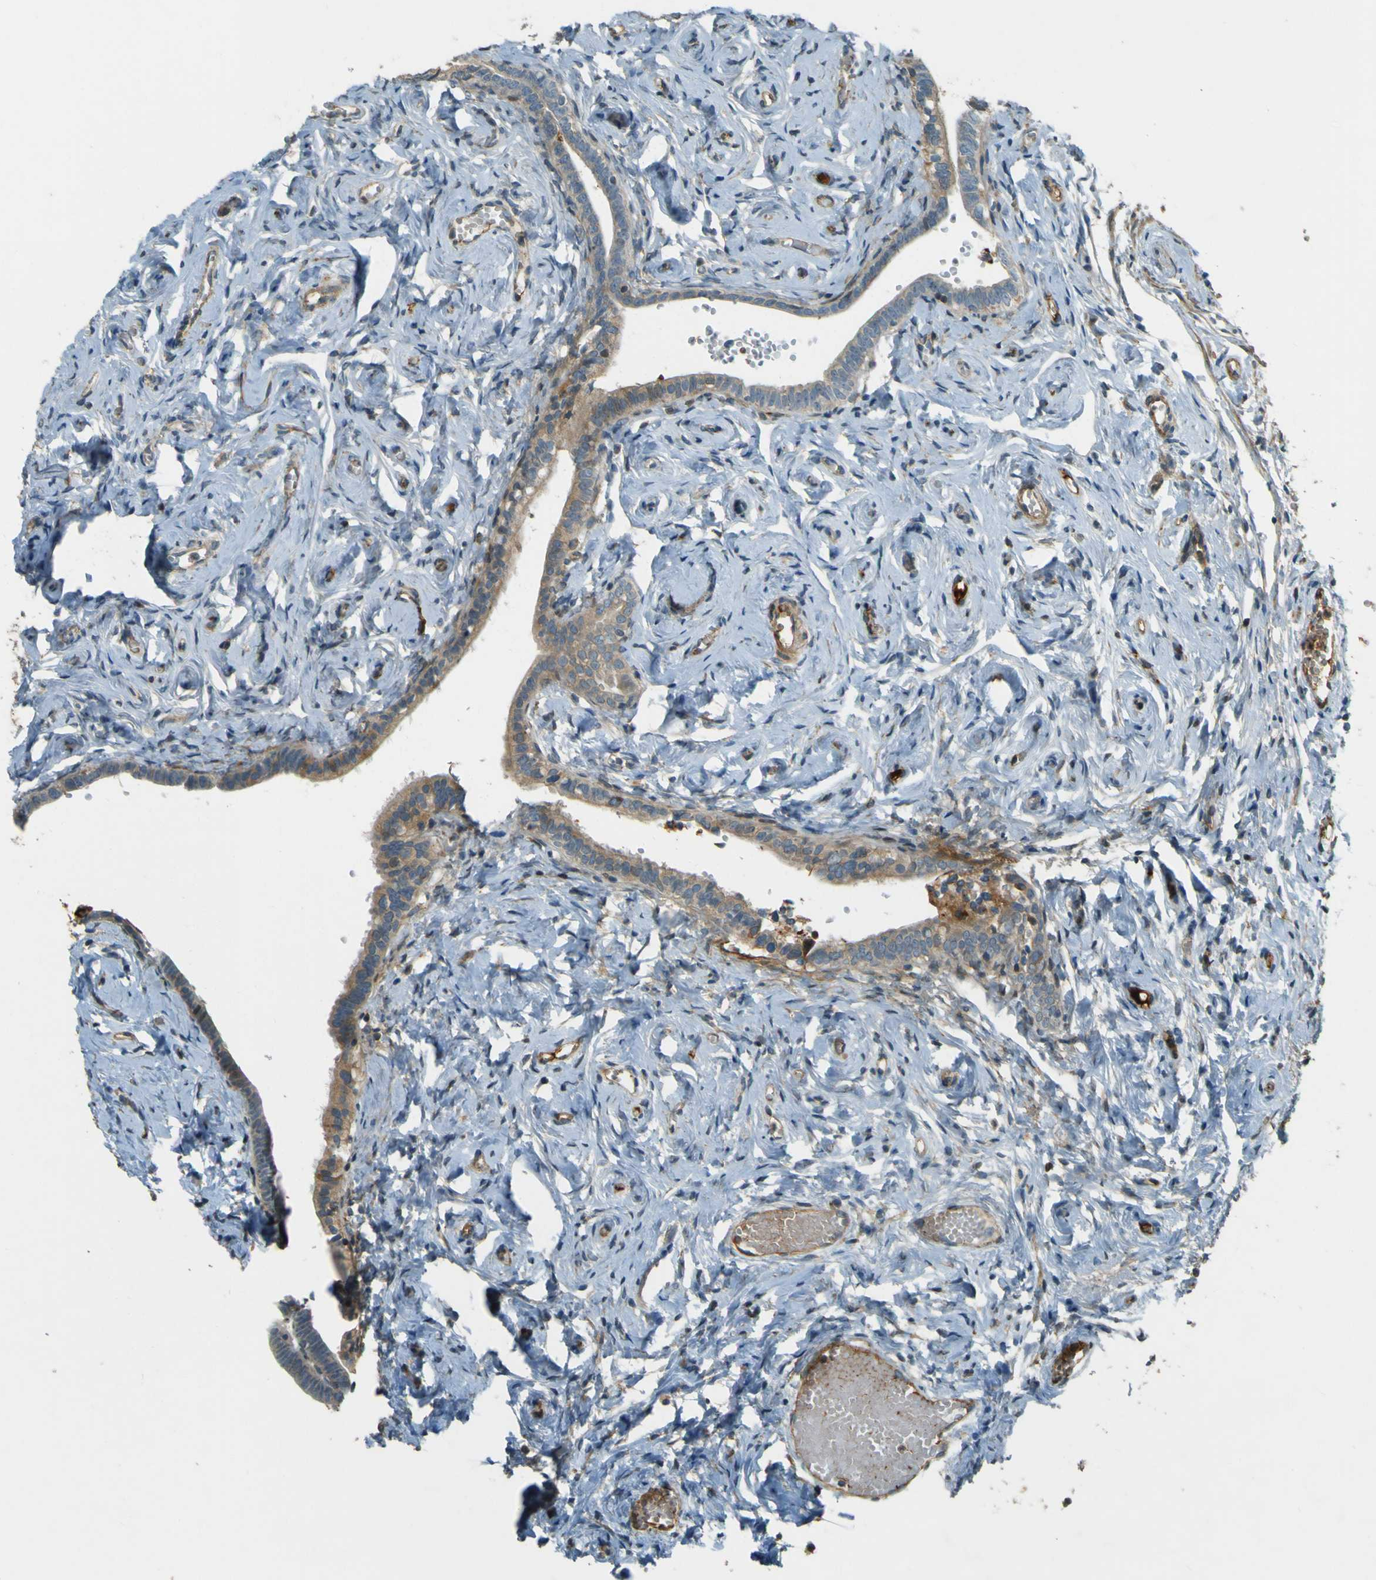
{"staining": {"intensity": "weak", "quantity": ">75%", "location": "cytoplasmic/membranous"}, "tissue": "fallopian tube", "cell_type": "Glandular cells", "image_type": "normal", "snomed": [{"axis": "morphology", "description": "Normal tissue, NOS"}, {"axis": "topography", "description": "Fallopian tube"}], "caption": "The immunohistochemical stain highlights weak cytoplasmic/membranous positivity in glandular cells of normal fallopian tube. (DAB (3,3'-diaminobenzidine) IHC with brightfield microscopy, high magnification).", "gene": "LPCAT1", "patient": {"sex": "female", "age": 71}}